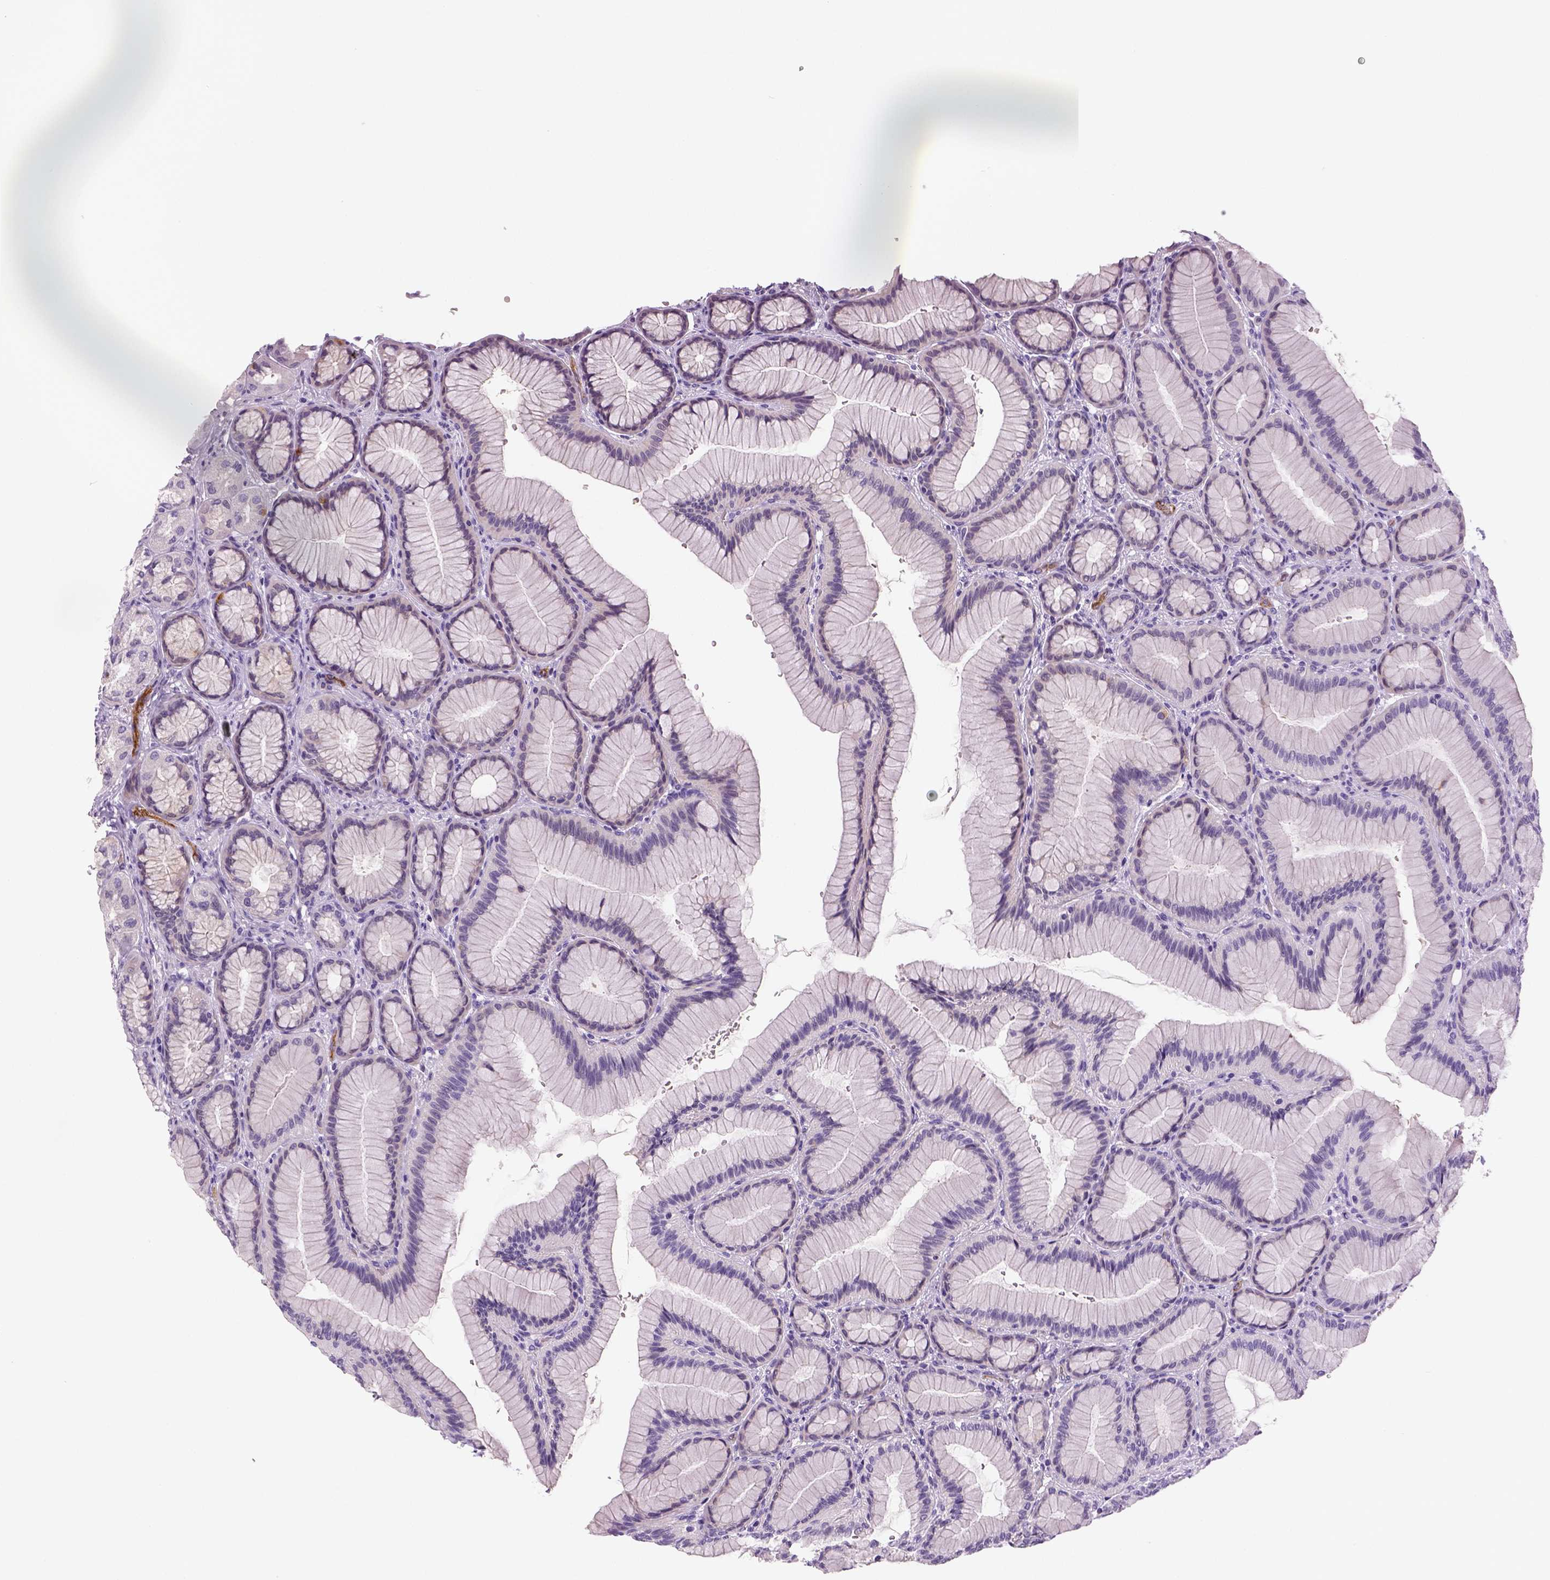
{"staining": {"intensity": "moderate", "quantity": "<25%", "location": "cytoplasmic/membranous"}, "tissue": "stomach", "cell_type": "Glandular cells", "image_type": "normal", "snomed": [{"axis": "morphology", "description": "Normal tissue, NOS"}, {"axis": "morphology", "description": "Adenocarcinoma, NOS"}, {"axis": "morphology", "description": "Adenocarcinoma, High grade"}, {"axis": "topography", "description": "Stomach, upper"}, {"axis": "topography", "description": "Stomach"}], "caption": "Immunohistochemical staining of benign stomach displays <25% levels of moderate cytoplasmic/membranous protein positivity in approximately <25% of glandular cells. The staining was performed using DAB, with brown indicating positive protein expression. Nuclei are stained blue with hematoxylin.", "gene": "ENSG00000250349", "patient": {"sex": "female", "age": 65}}